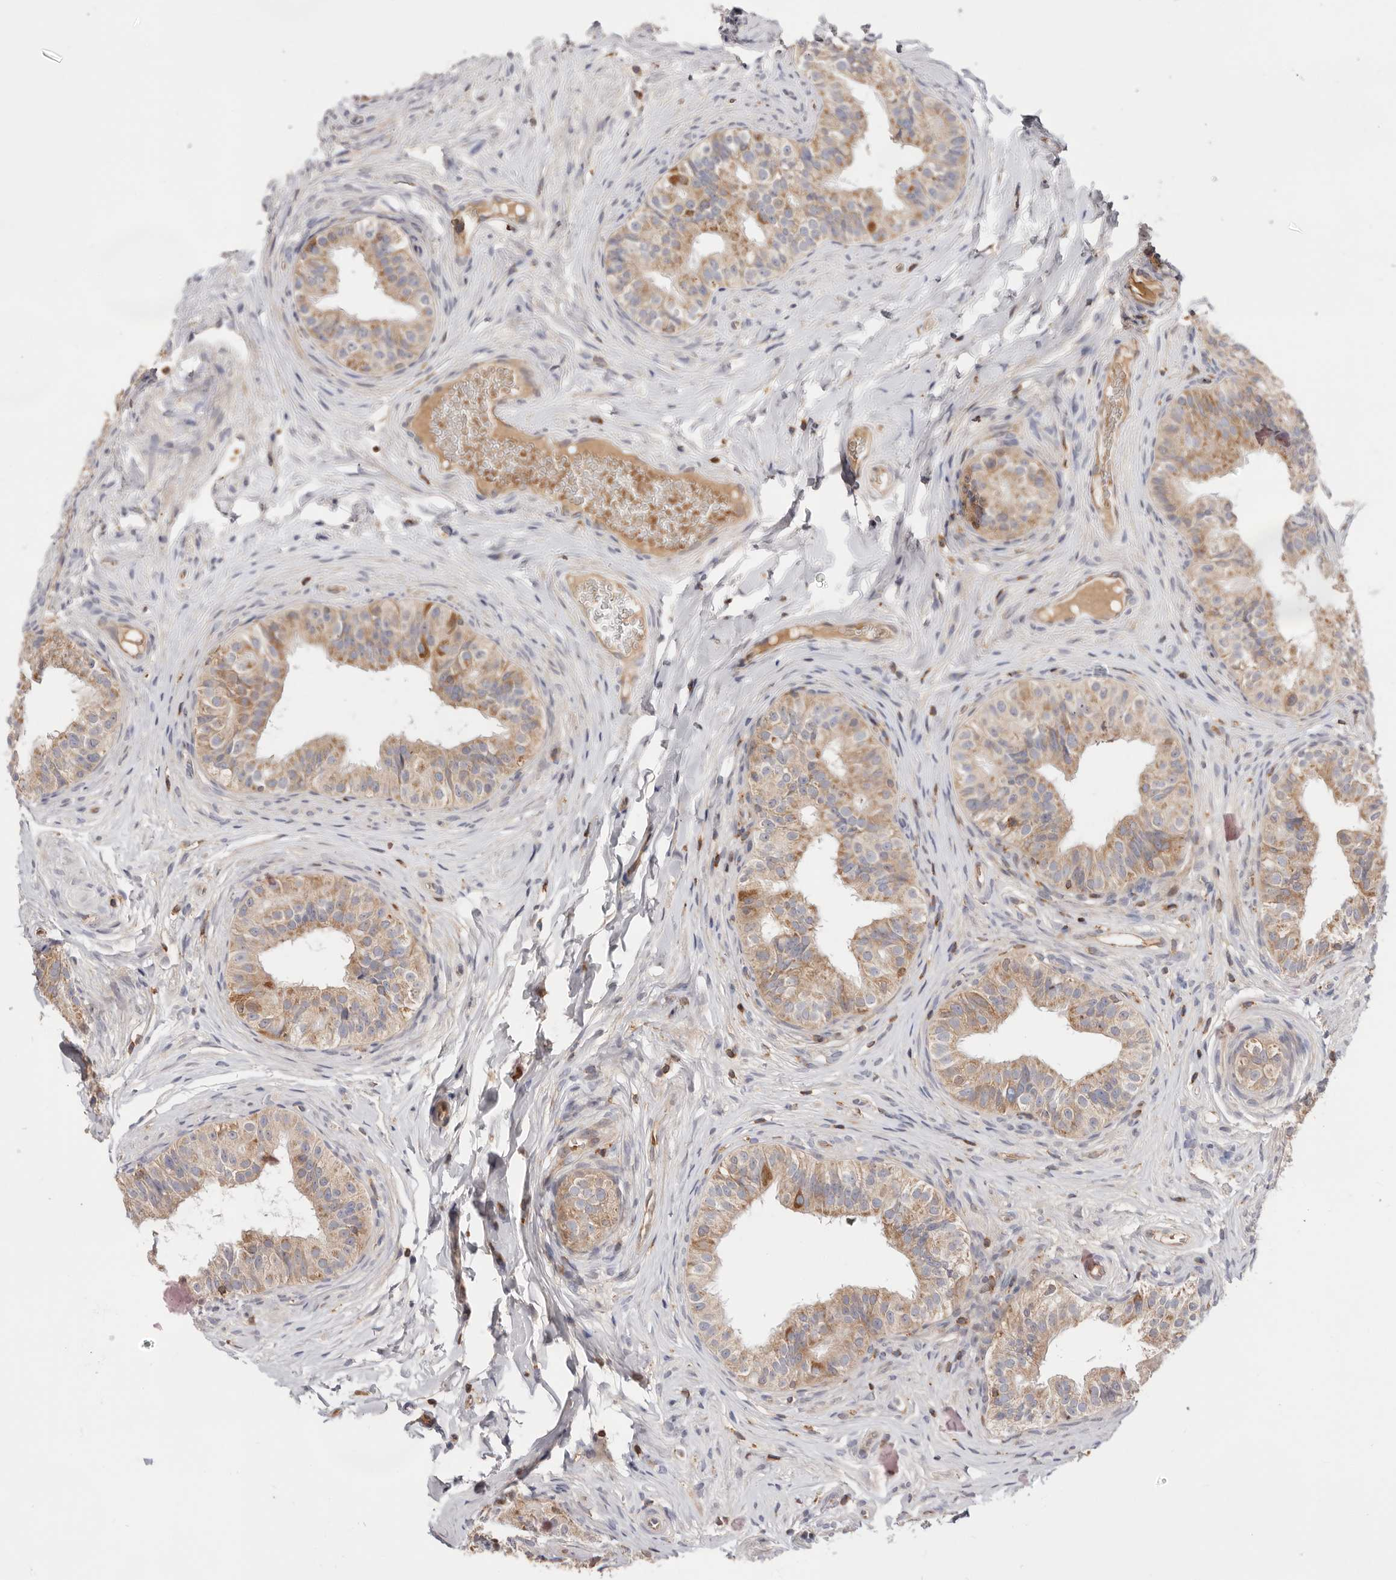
{"staining": {"intensity": "moderate", "quantity": ">75%", "location": "cytoplasmic/membranous"}, "tissue": "epididymis", "cell_type": "Glandular cells", "image_type": "normal", "snomed": [{"axis": "morphology", "description": "Normal tissue, NOS"}, {"axis": "topography", "description": "Epididymis"}], "caption": "Immunohistochemistry (IHC) micrograph of normal epididymis stained for a protein (brown), which exhibits medium levels of moderate cytoplasmic/membranous staining in about >75% of glandular cells.", "gene": "RNF213", "patient": {"sex": "male", "age": 49}}